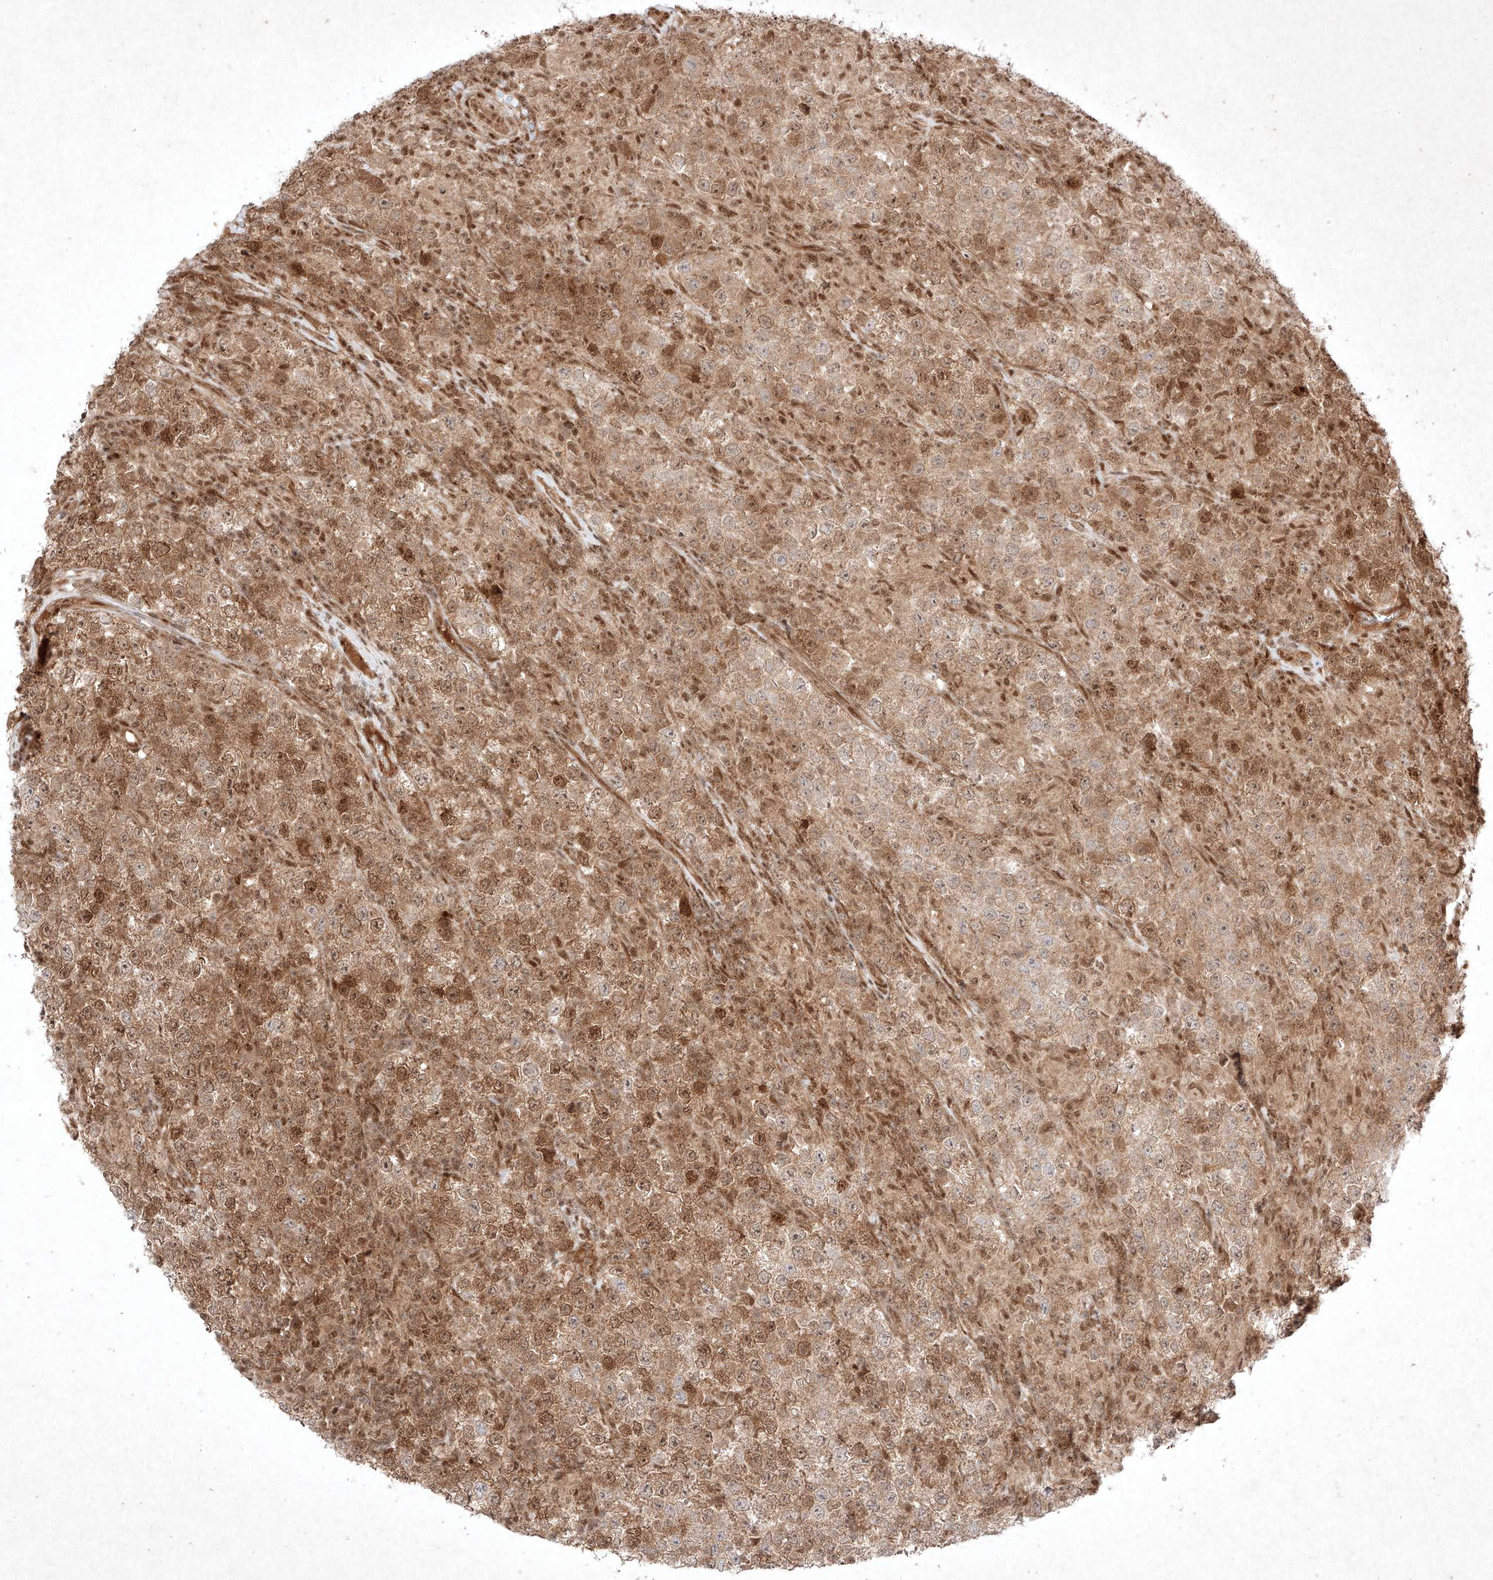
{"staining": {"intensity": "moderate", "quantity": "25%-75%", "location": "cytoplasmic/membranous,nuclear"}, "tissue": "testis cancer", "cell_type": "Tumor cells", "image_type": "cancer", "snomed": [{"axis": "morphology", "description": "Normal tissue, NOS"}, {"axis": "morphology", "description": "Urothelial carcinoma, High grade"}, {"axis": "morphology", "description": "Seminoma, NOS"}, {"axis": "morphology", "description": "Carcinoma, Embryonal, NOS"}, {"axis": "topography", "description": "Urinary bladder"}, {"axis": "topography", "description": "Testis"}], "caption": "The immunohistochemical stain labels moderate cytoplasmic/membranous and nuclear expression in tumor cells of testis embryonal carcinoma tissue.", "gene": "RNF31", "patient": {"sex": "male", "age": 41}}